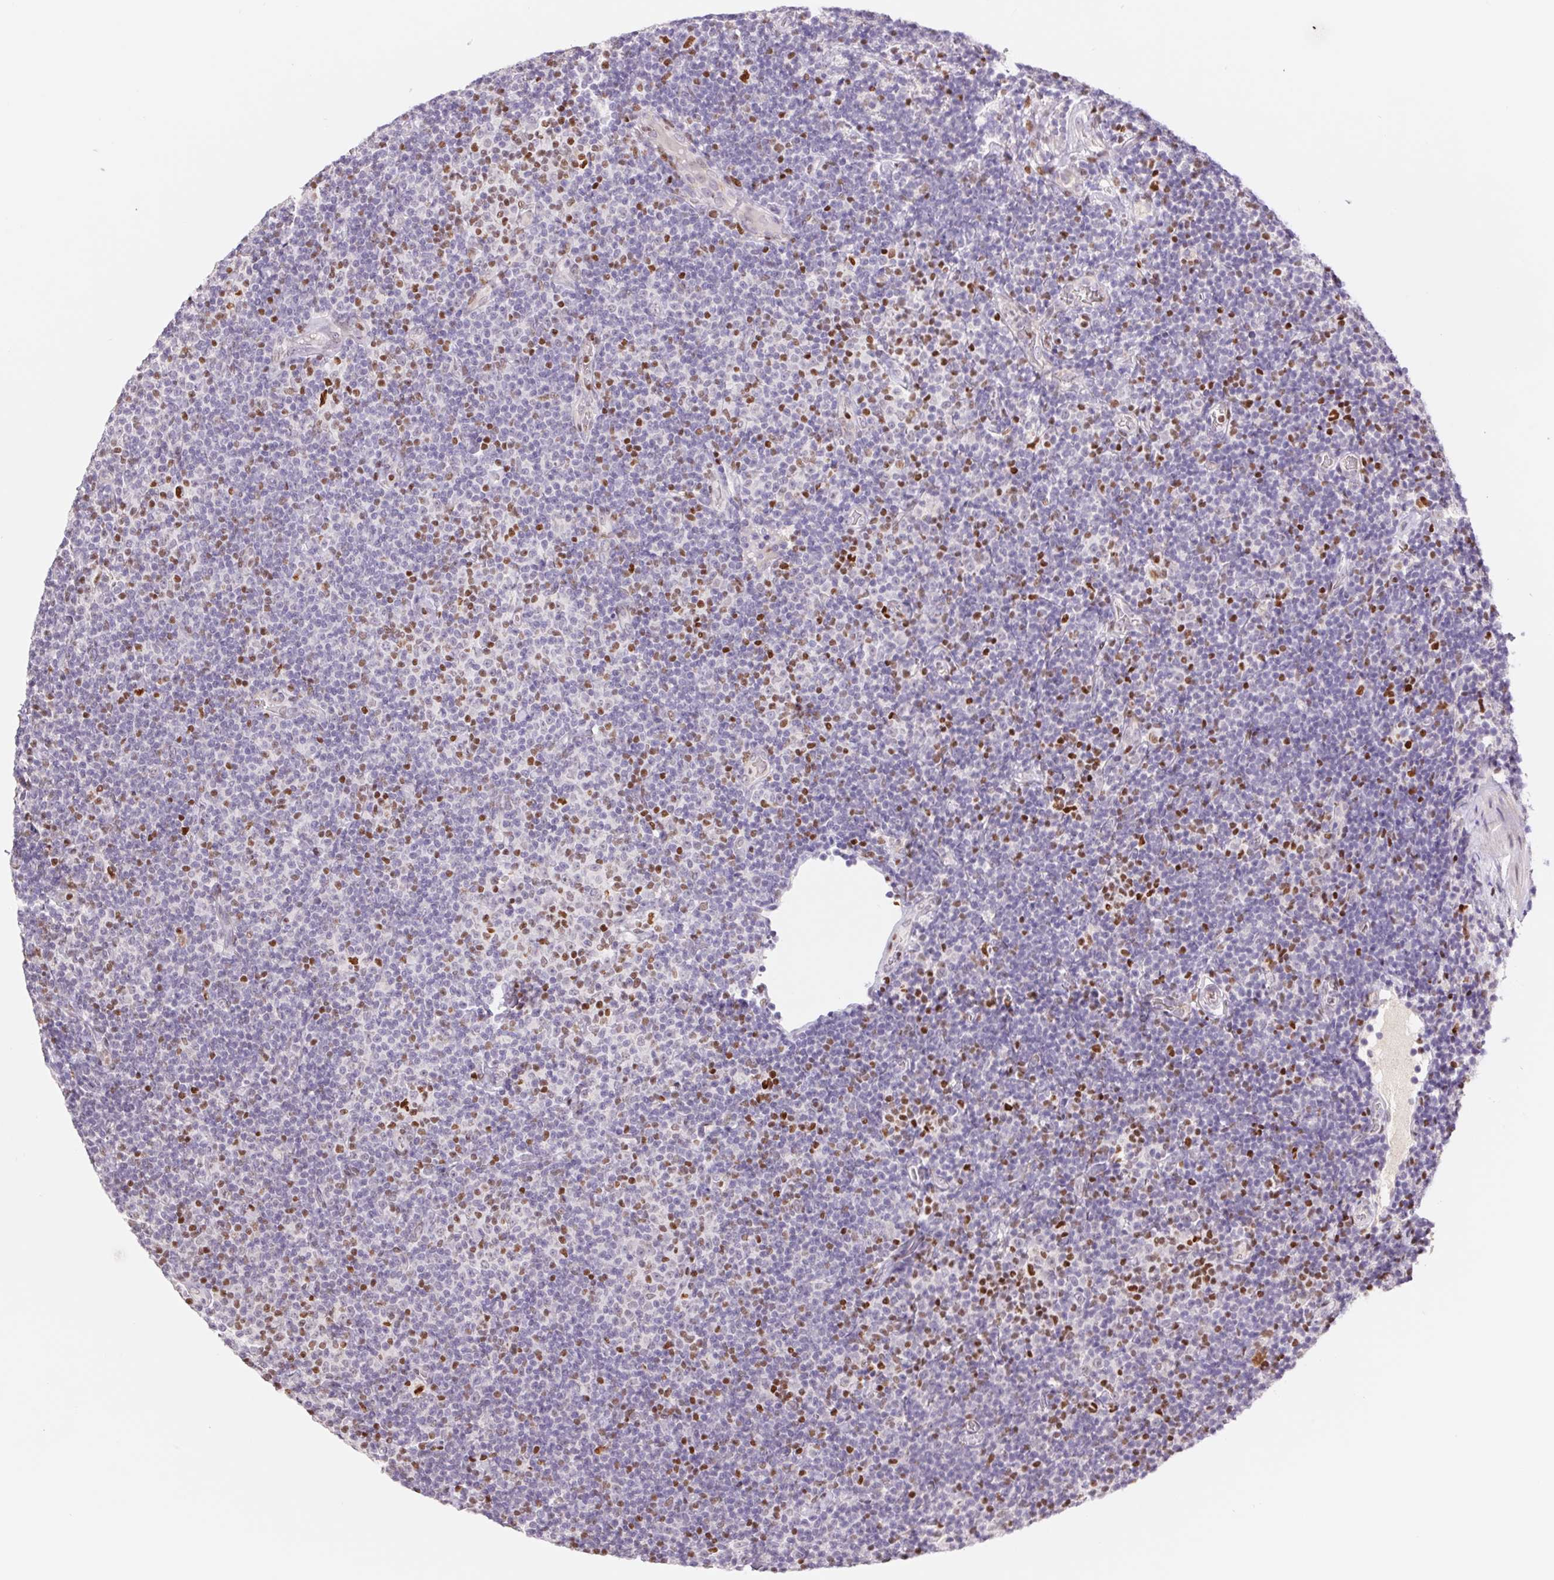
{"staining": {"intensity": "moderate", "quantity": "25%-75%", "location": "nuclear"}, "tissue": "lymphoma", "cell_type": "Tumor cells", "image_type": "cancer", "snomed": [{"axis": "morphology", "description": "Malignant lymphoma, non-Hodgkin's type, Low grade"}, {"axis": "topography", "description": "Lymph node"}], "caption": "A high-resolution micrograph shows immunohistochemistry (IHC) staining of lymphoma, which displays moderate nuclear positivity in approximately 25%-75% of tumor cells.", "gene": "TRERF1", "patient": {"sex": "male", "age": 81}}